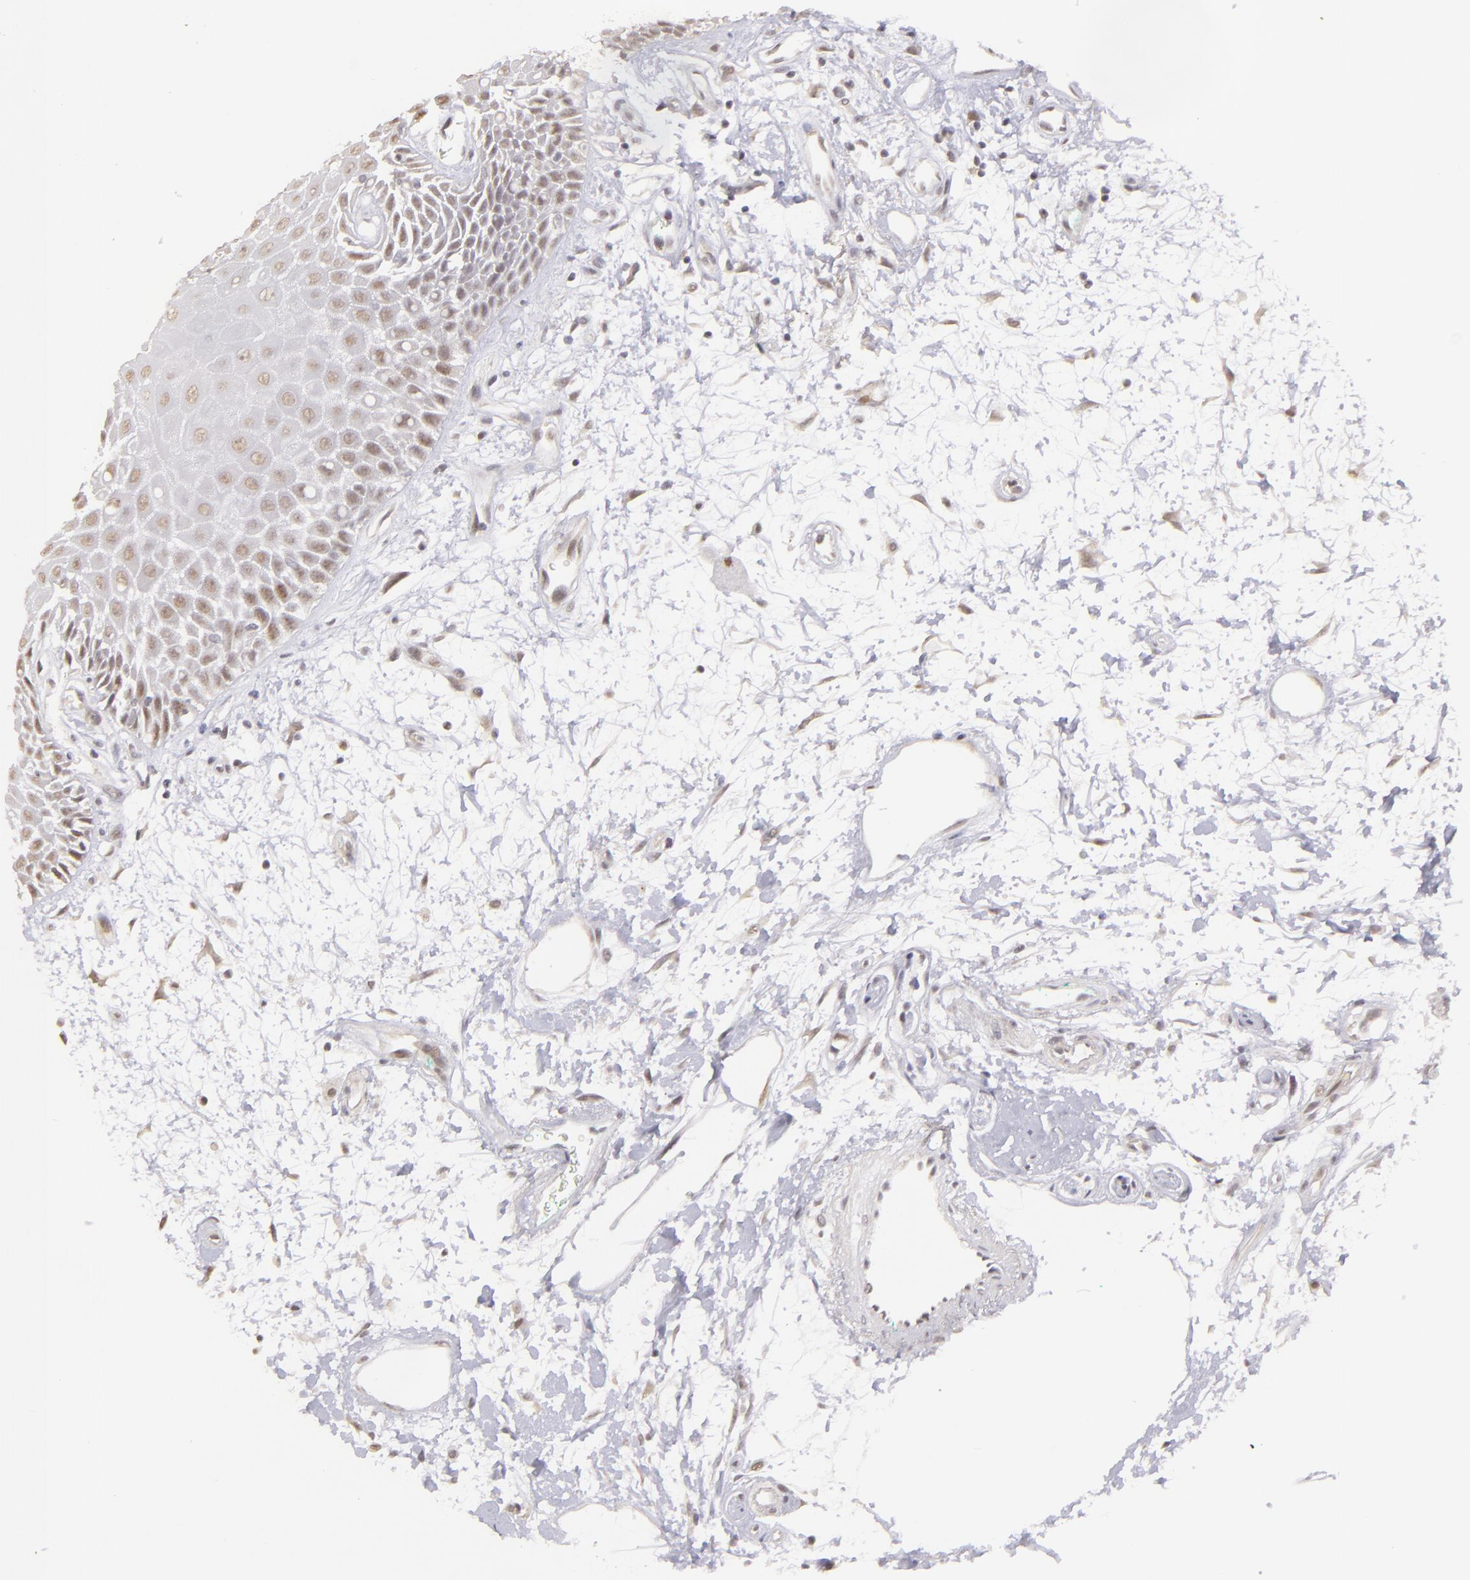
{"staining": {"intensity": "weak", "quantity": "<25%", "location": "nuclear"}, "tissue": "oral mucosa", "cell_type": "Squamous epithelial cells", "image_type": "normal", "snomed": [{"axis": "morphology", "description": "Normal tissue, NOS"}, {"axis": "morphology", "description": "Squamous cell carcinoma, NOS"}, {"axis": "topography", "description": "Skeletal muscle"}, {"axis": "topography", "description": "Oral tissue"}, {"axis": "topography", "description": "Head-Neck"}], "caption": "Immunohistochemistry of normal oral mucosa exhibits no expression in squamous epithelial cells.", "gene": "RARB", "patient": {"sex": "female", "age": 84}}